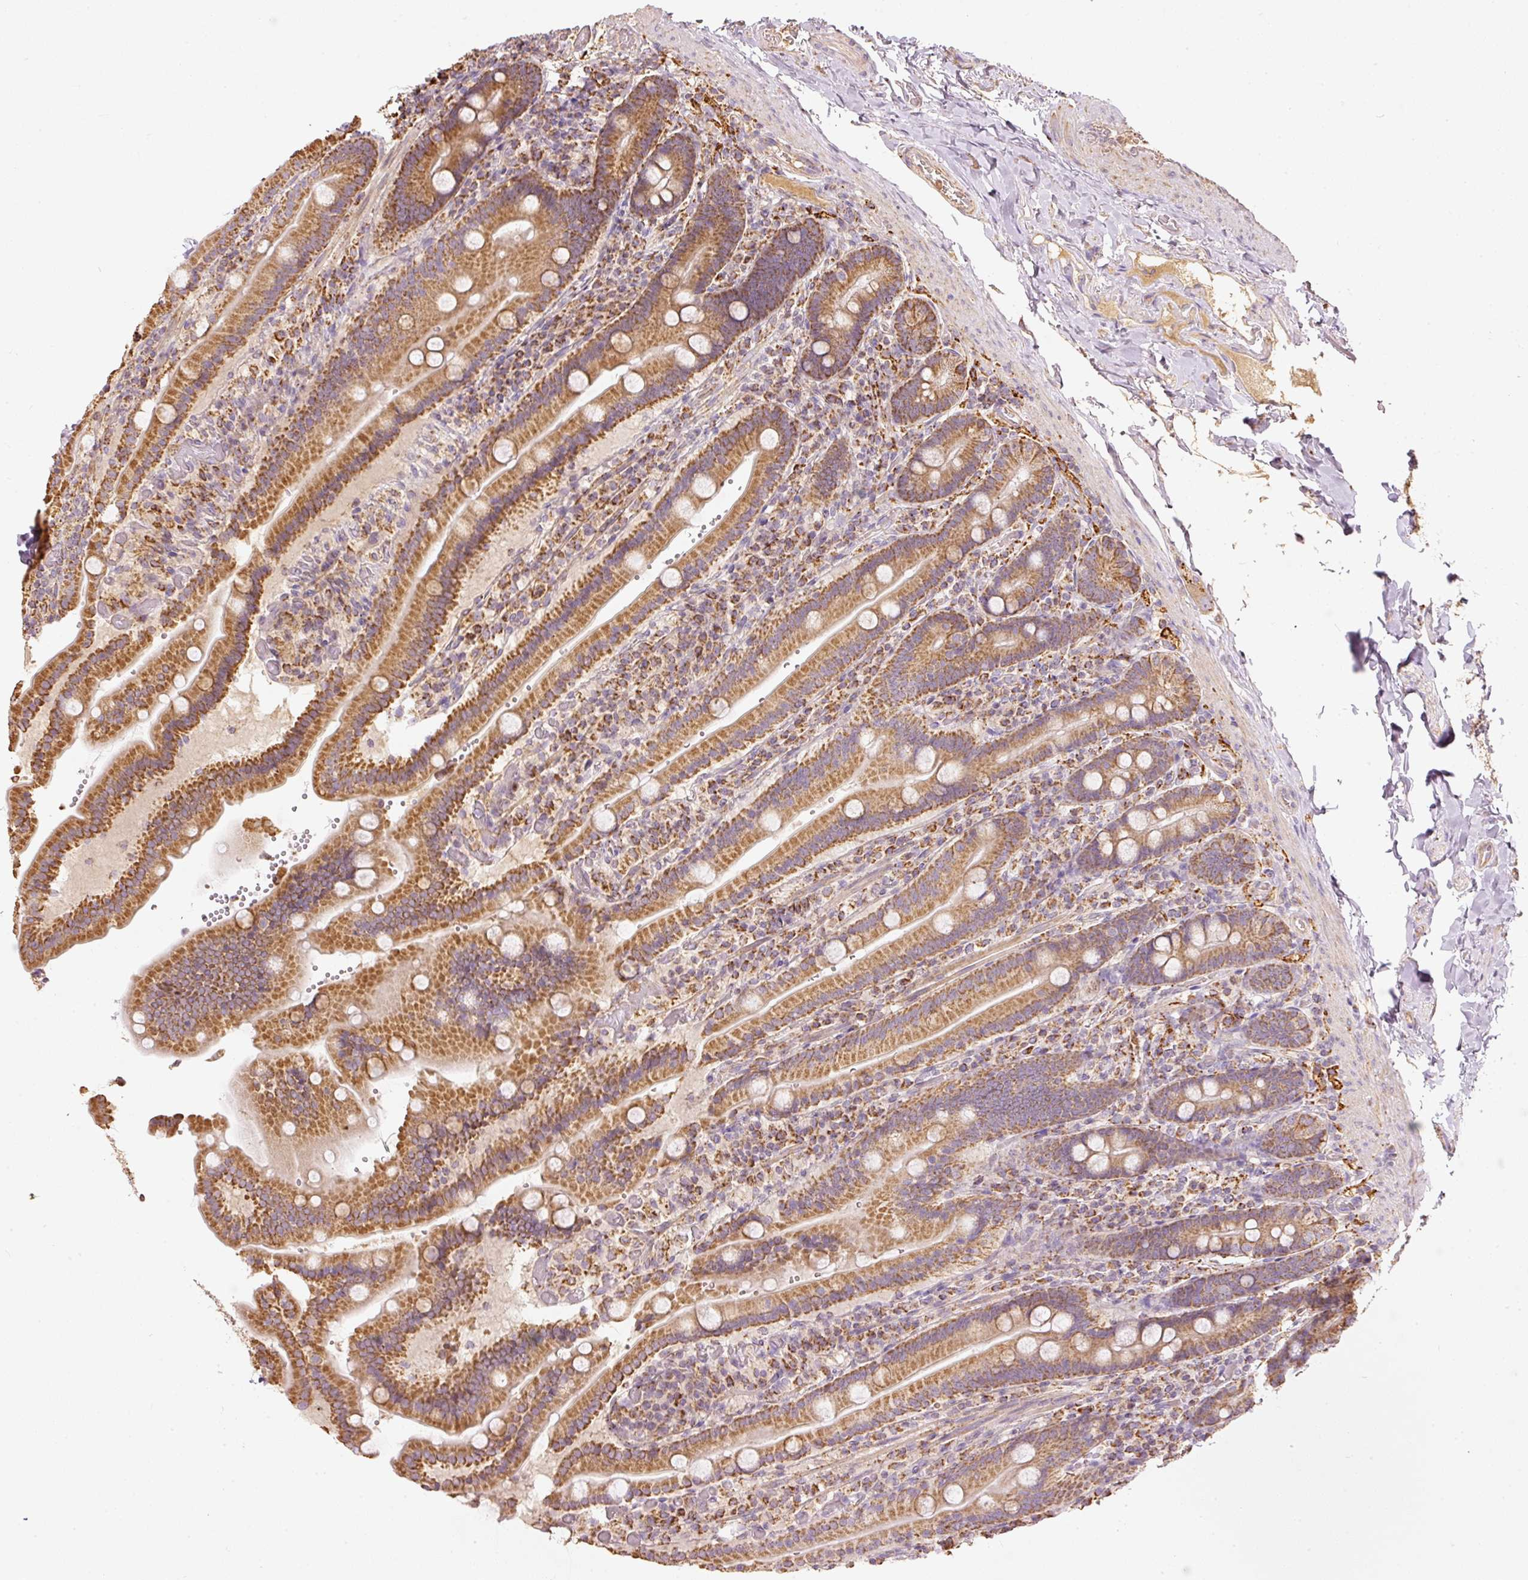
{"staining": {"intensity": "moderate", "quantity": ">75%", "location": "cytoplasmic/membranous"}, "tissue": "duodenum", "cell_type": "Glandular cells", "image_type": "normal", "snomed": [{"axis": "morphology", "description": "Normal tissue, NOS"}, {"axis": "topography", "description": "Duodenum"}], "caption": "This image exhibits immunohistochemistry staining of normal duodenum, with medium moderate cytoplasmic/membranous expression in approximately >75% of glandular cells.", "gene": "PSENEN", "patient": {"sex": "female", "age": 62}}